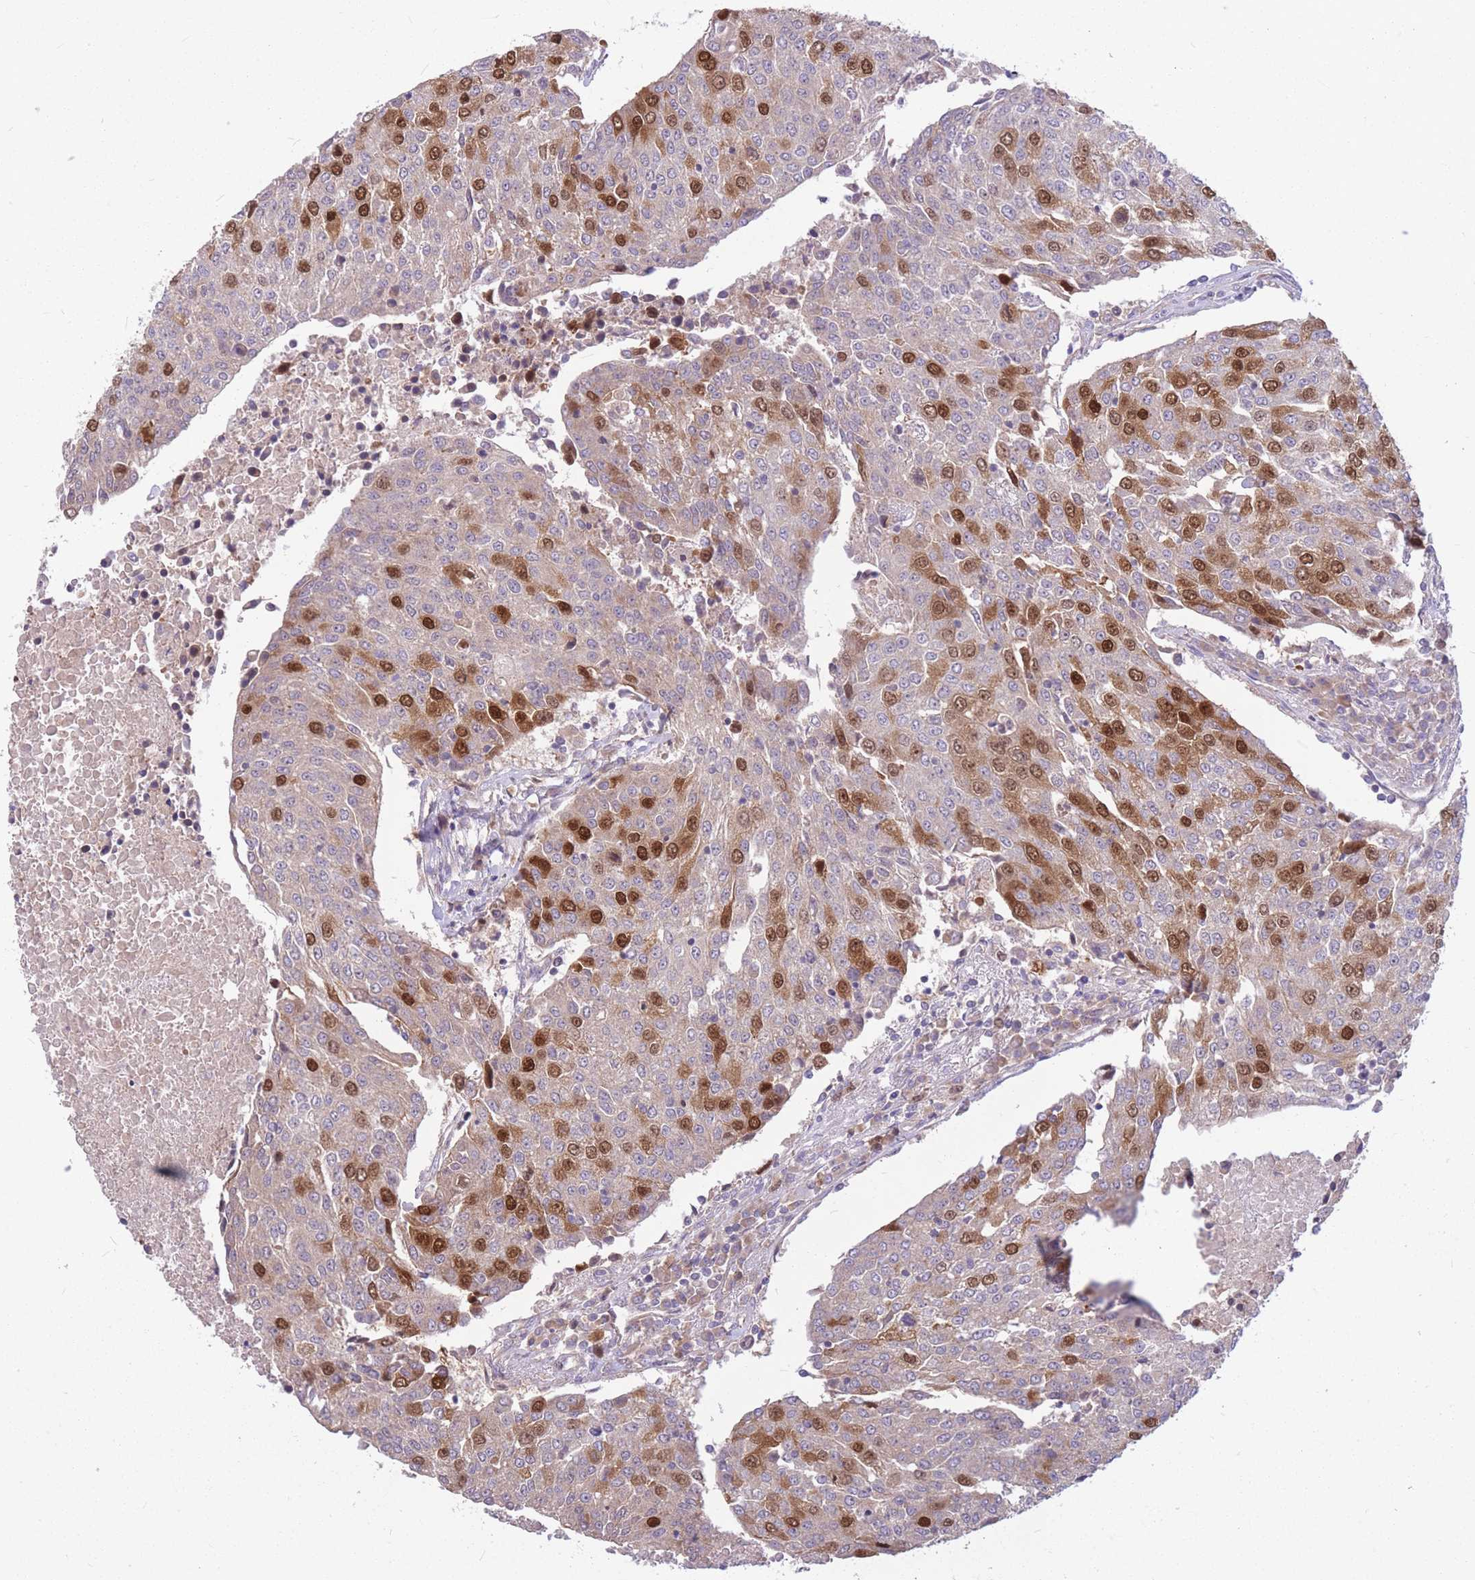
{"staining": {"intensity": "strong", "quantity": "<25%", "location": "cytoplasmic/membranous,nuclear"}, "tissue": "urothelial cancer", "cell_type": "Tumor cells", "image_type": "cancer", "snomed": [{"axis": "morphology", "description": "Urothelial carcinoma, High grade"}, {"axis": "topography", "description": "Urinary bladder"}], "caption": "Immunohistochemical staining of urothelial cancer displays medium levels of strong cytoplasmic/membranous and nuclear positivity in approximately <25% of tumor cells. Ihc stains the protein of interest in brown and the nuclei are stained blue.", "gene": "GMNN", "patient": {"sex": "female", "age": 85}}